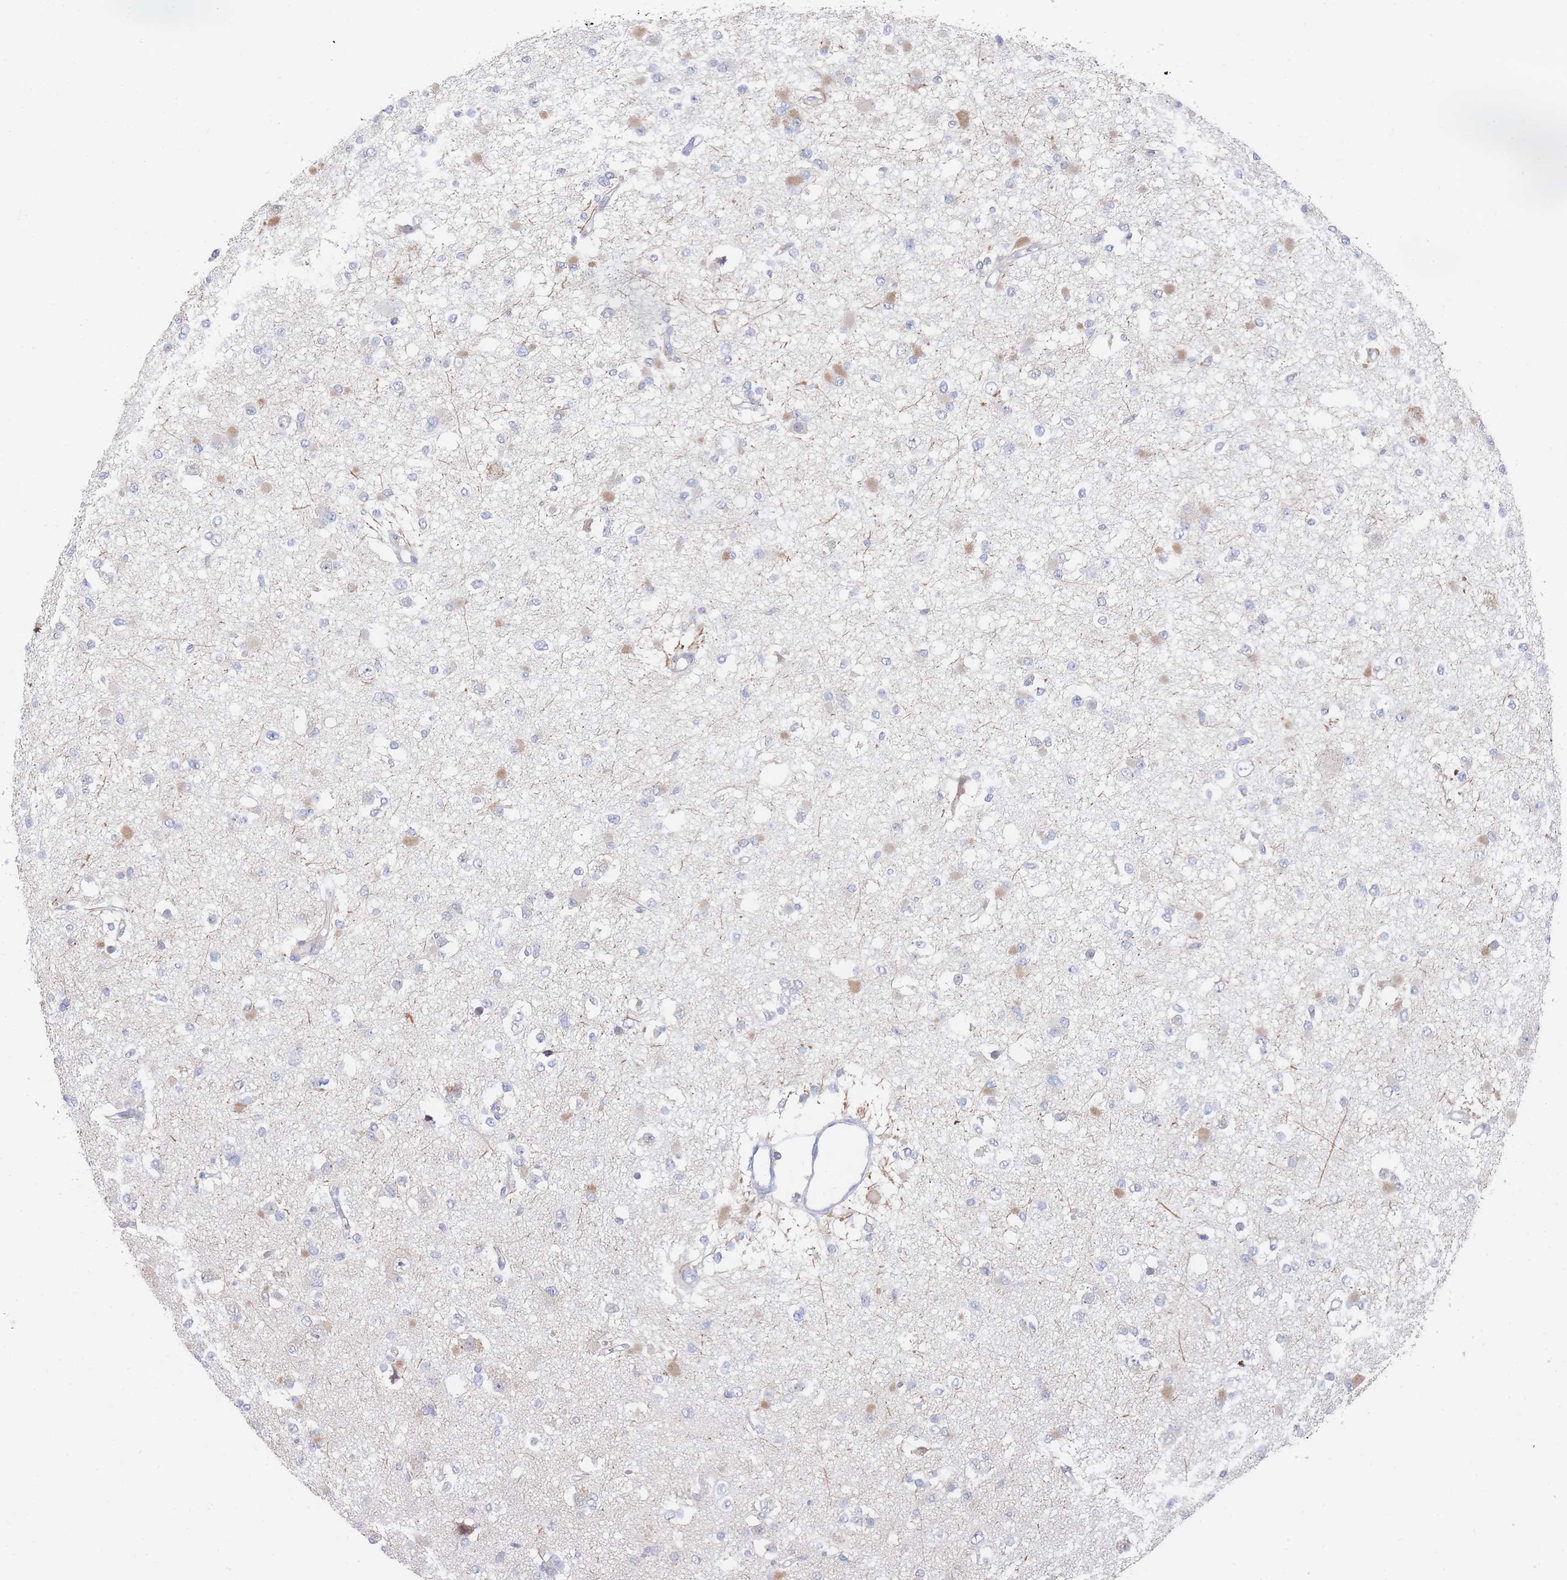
{"staining": {"intensity": "negative", "quantity": "none", "location": "none"}, "tissue": "glioma", "cell_type": "Tumor cells", "image_type": "cancer", "snomed": [{"axis": "morphology", "description": "Glioma, malignant, Low grade"}, {"axis": "topography", "description": "Brain"}], "caption": "Tumor cells are negative for protein expression in human malignant glioma (low-grade). (Brightfield microscopy of DAB IHC at high magnification).", "gene": "PPP6C", "patient": {"sex": "female", "age": 22}}